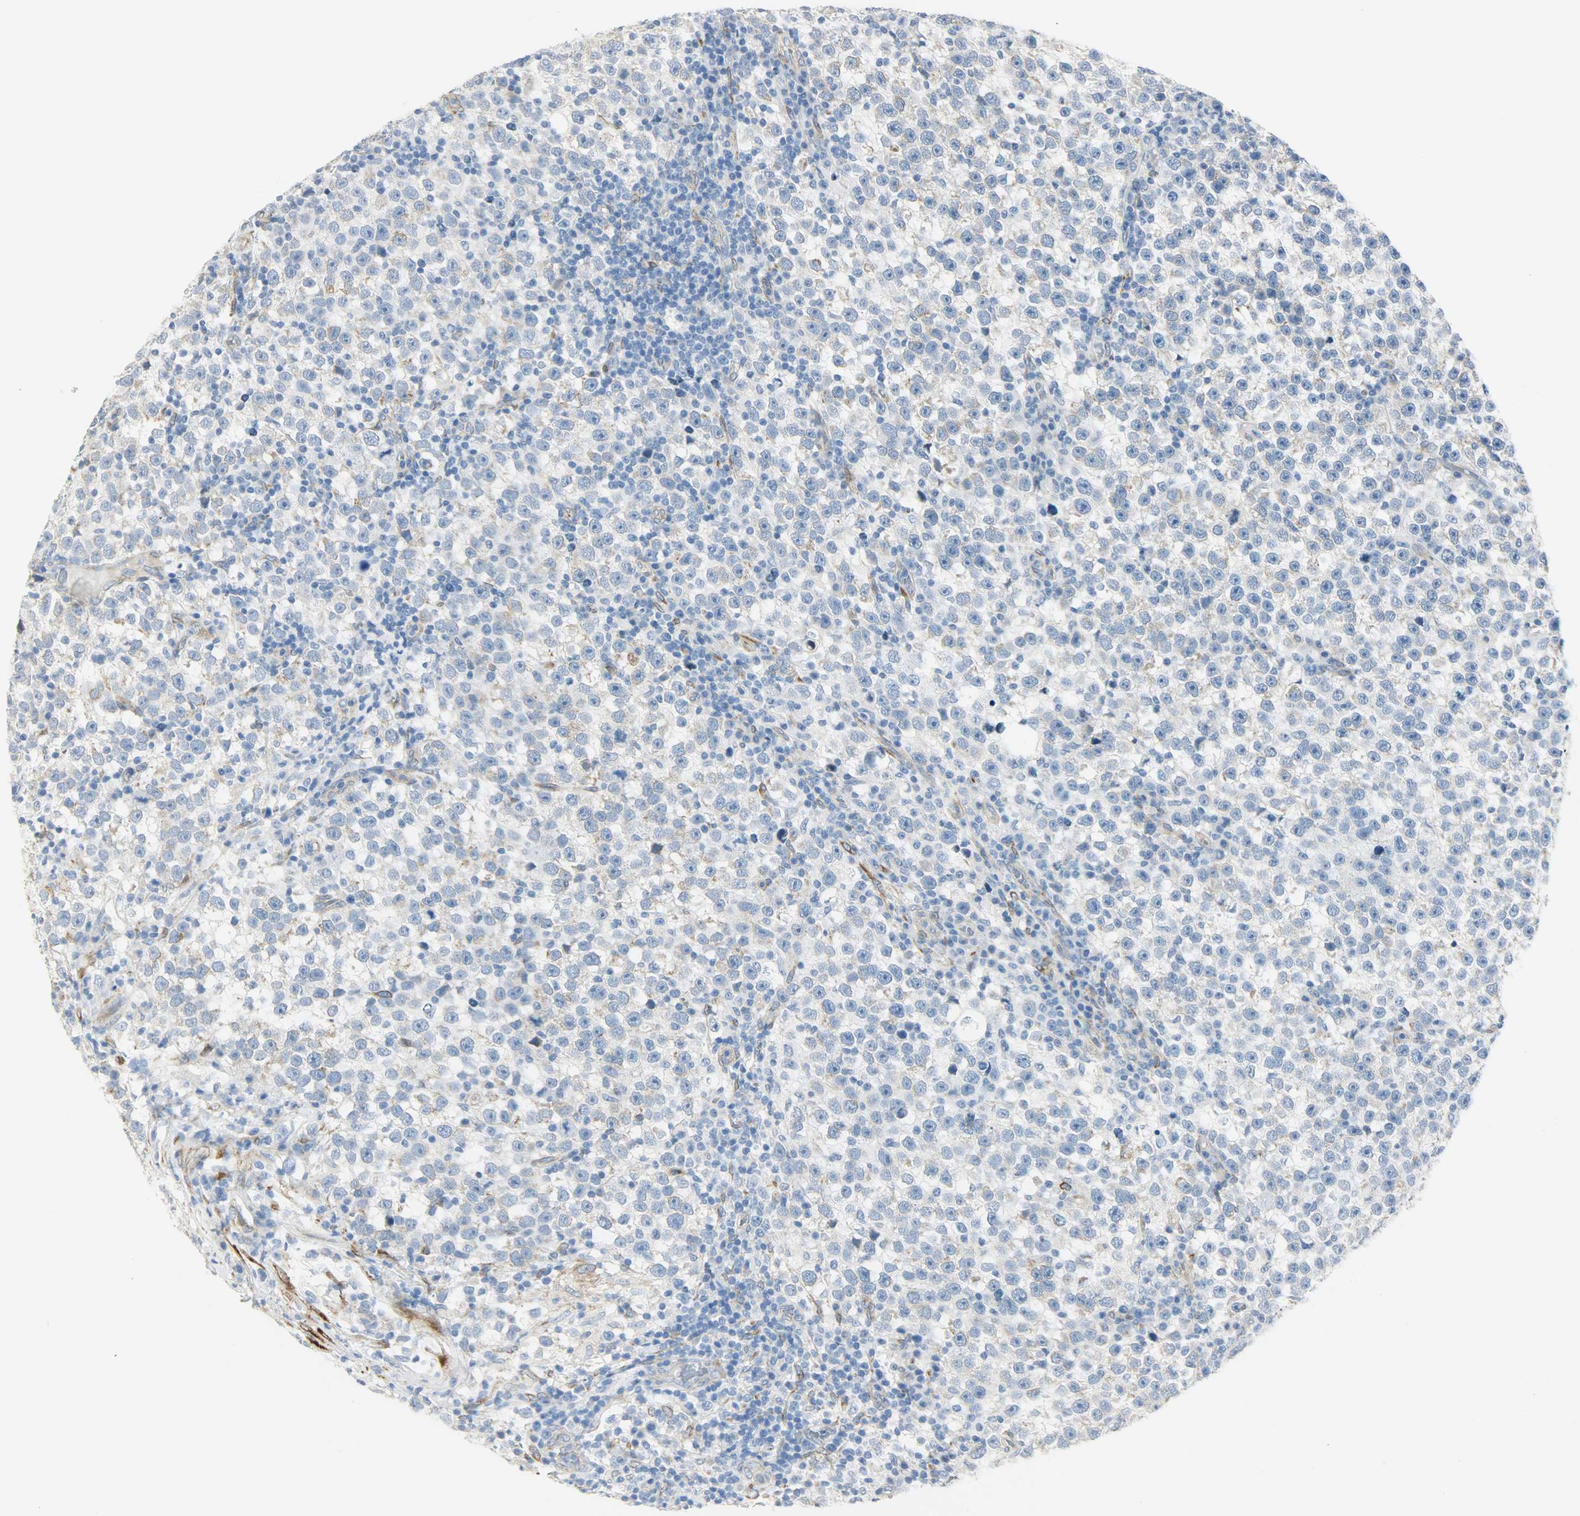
{"staining": {"intensity": "weak", "quantity": "25%-75%", "location": "cytoplasmic/membranous"}, "tissue": "testis cancer", "cell_type": "Tumor cells", "image_type": "cancer", "snomed": [{"axis": "morphology", "description": "Seminoma, NOS"}, {"axis": "topography", "description": "Testis"}], "caption": "Approximately 25%-75% of tumor cells in seminoma (testis) exhibit weak cytoplasmic/membranous protein positivity as visualized by brown immunohistochemical staining.", "gene": "PKD2", "patient": {"sex": "male", "age": 43}}